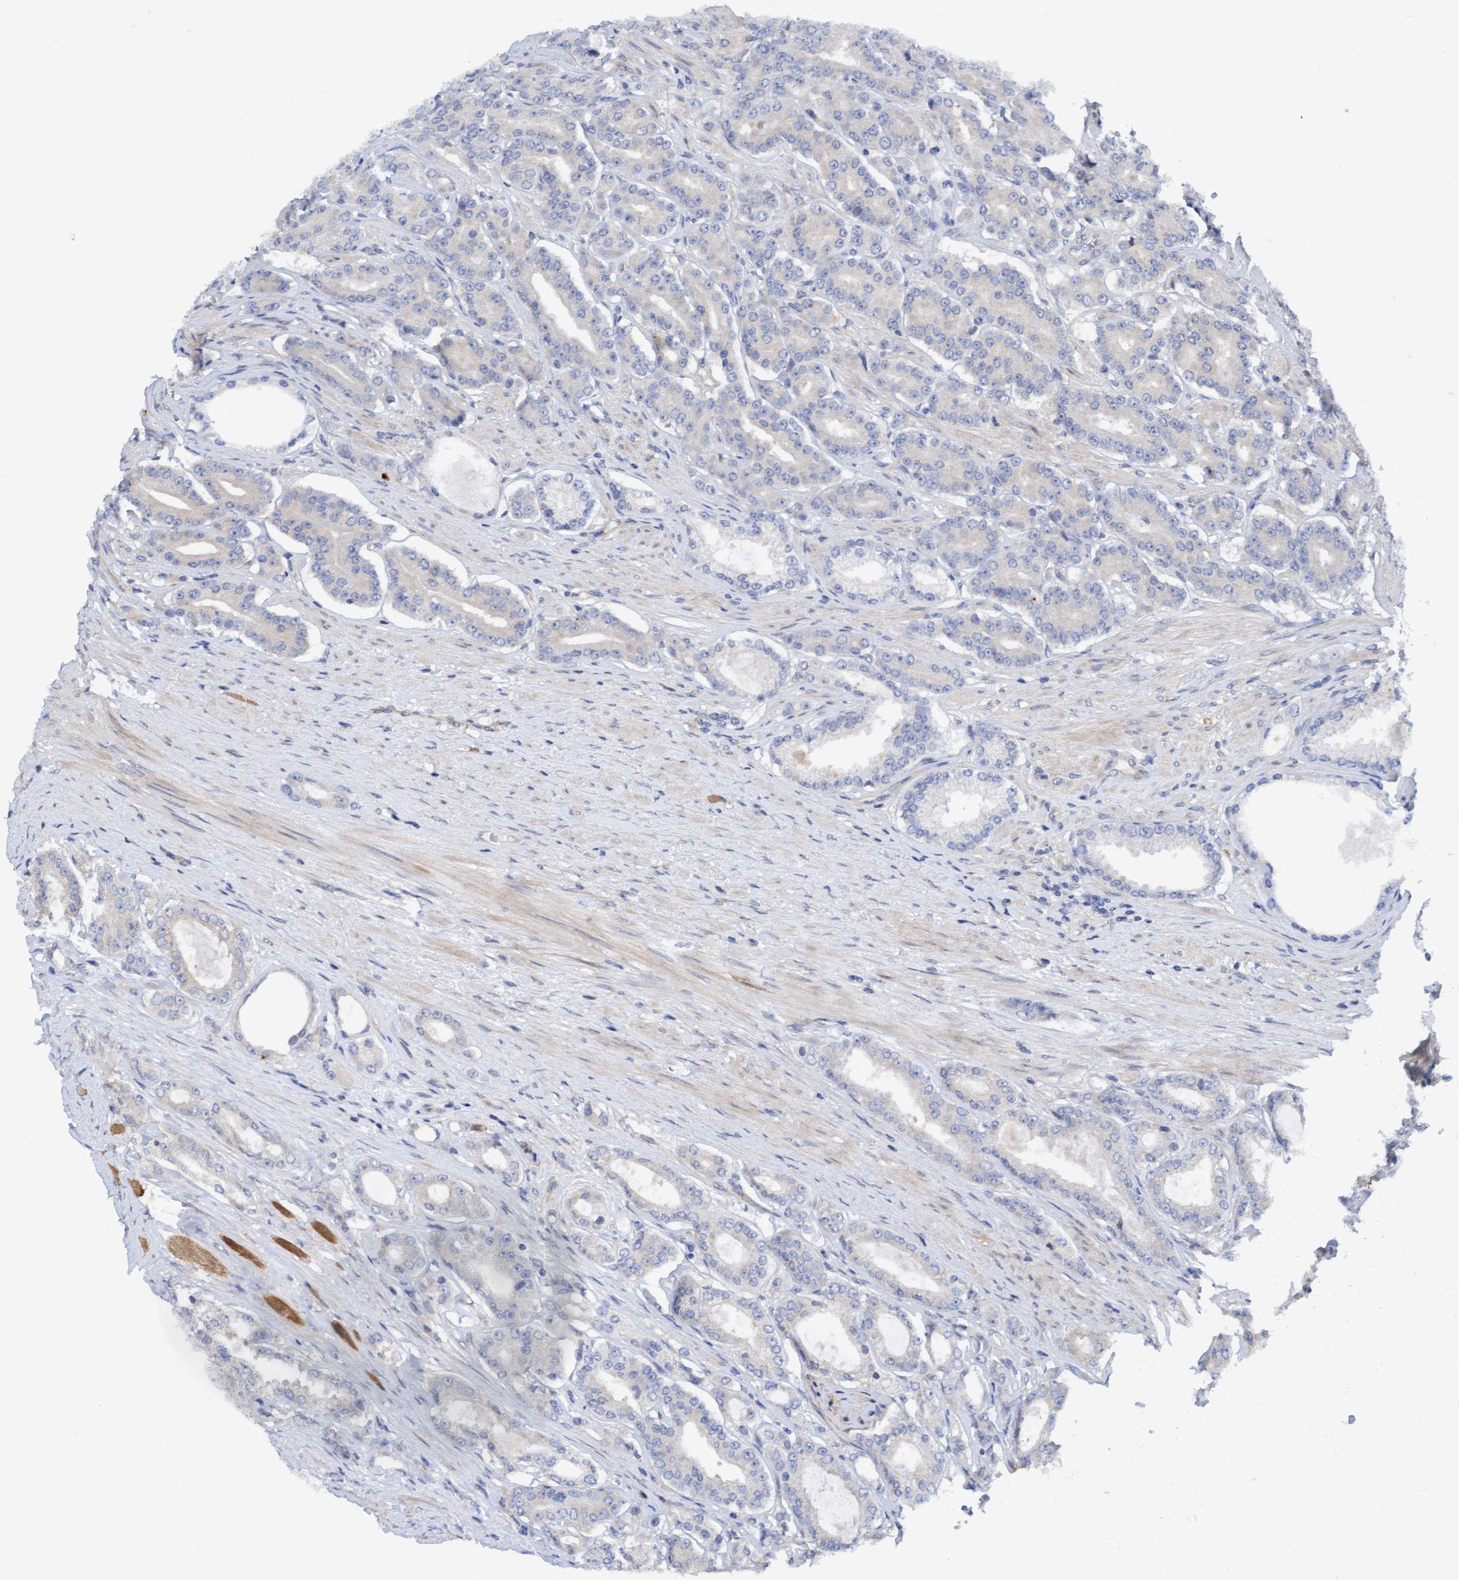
{"staining": {"intensity": "negative", "quantity": "none", "location": "none"}, "tissue": "prostate cancer", "cell_type": "Tumor cells", "image_type": "cancer", "snomed": [{"axis": "morphology", "description": "Adenocarcinoma, High grade"}, {"axis": "topography", "description": "Prostate"}], "caption": "Immunohistochemistry of human prostate cancer (adenocarcinoma (high-grade)) exhibits no positivity in tumor cells.", "gene": "PLCD1", "patient": {"sex": "male", "age": 71}}